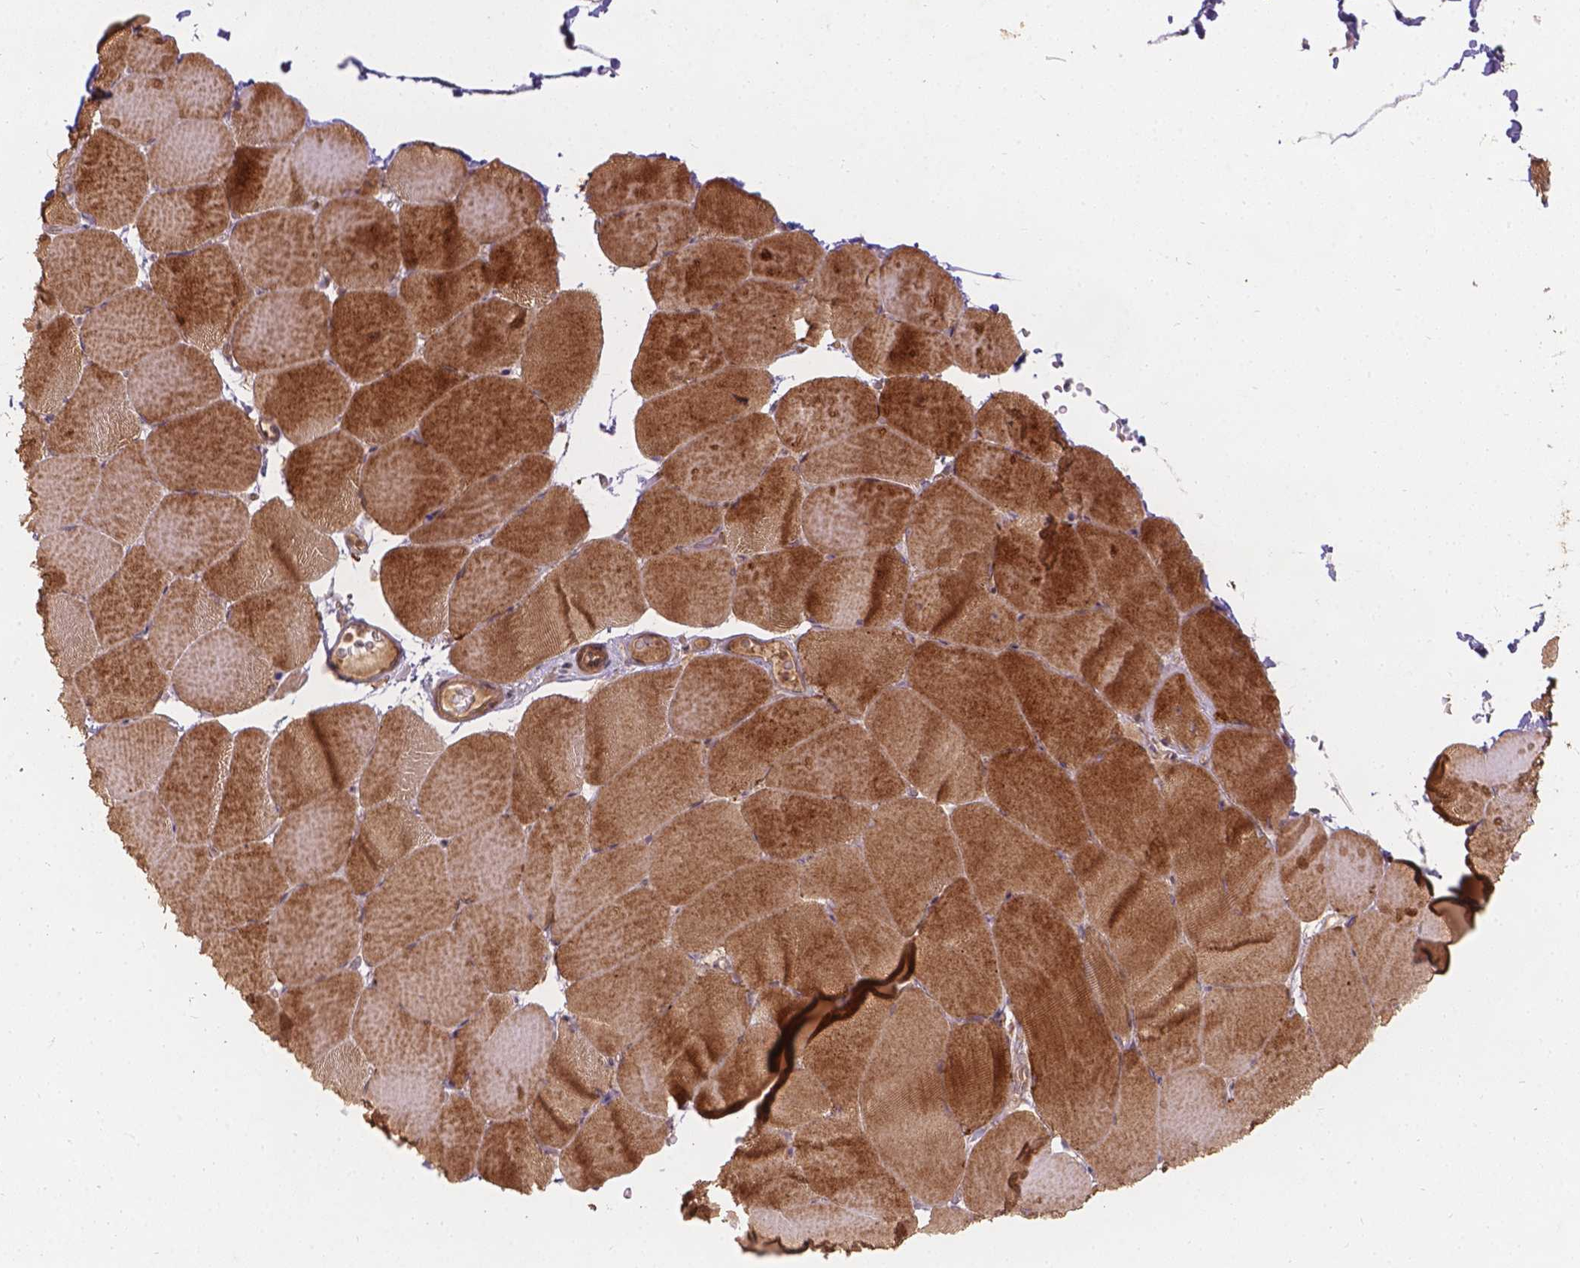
{"staining": {"intensity": "moderate", "quantity": ">75%", "location": "cytoplasmic/membranous"}, "tissue": "skeletal muscle", "cell_type": "Myocytes", "image_type": "normal", "snomed": [{"axis": "morphology", "description": "Normal tissue, NOS"}, {"axis": "topography", "description": "Skeletal muscle"}], "caption": "Brown immunohistochemical staining in unremarkable human skeletal muscle shows moderate cytoplasmic/membranous staining in about >75% of myocytes. Using DAB (brown) and hematoxylin (blue) stains, captured at high magnification using brightfield microscopy.", "gene": "XPR1", "patient": {"sex": "female", "age": 37}}